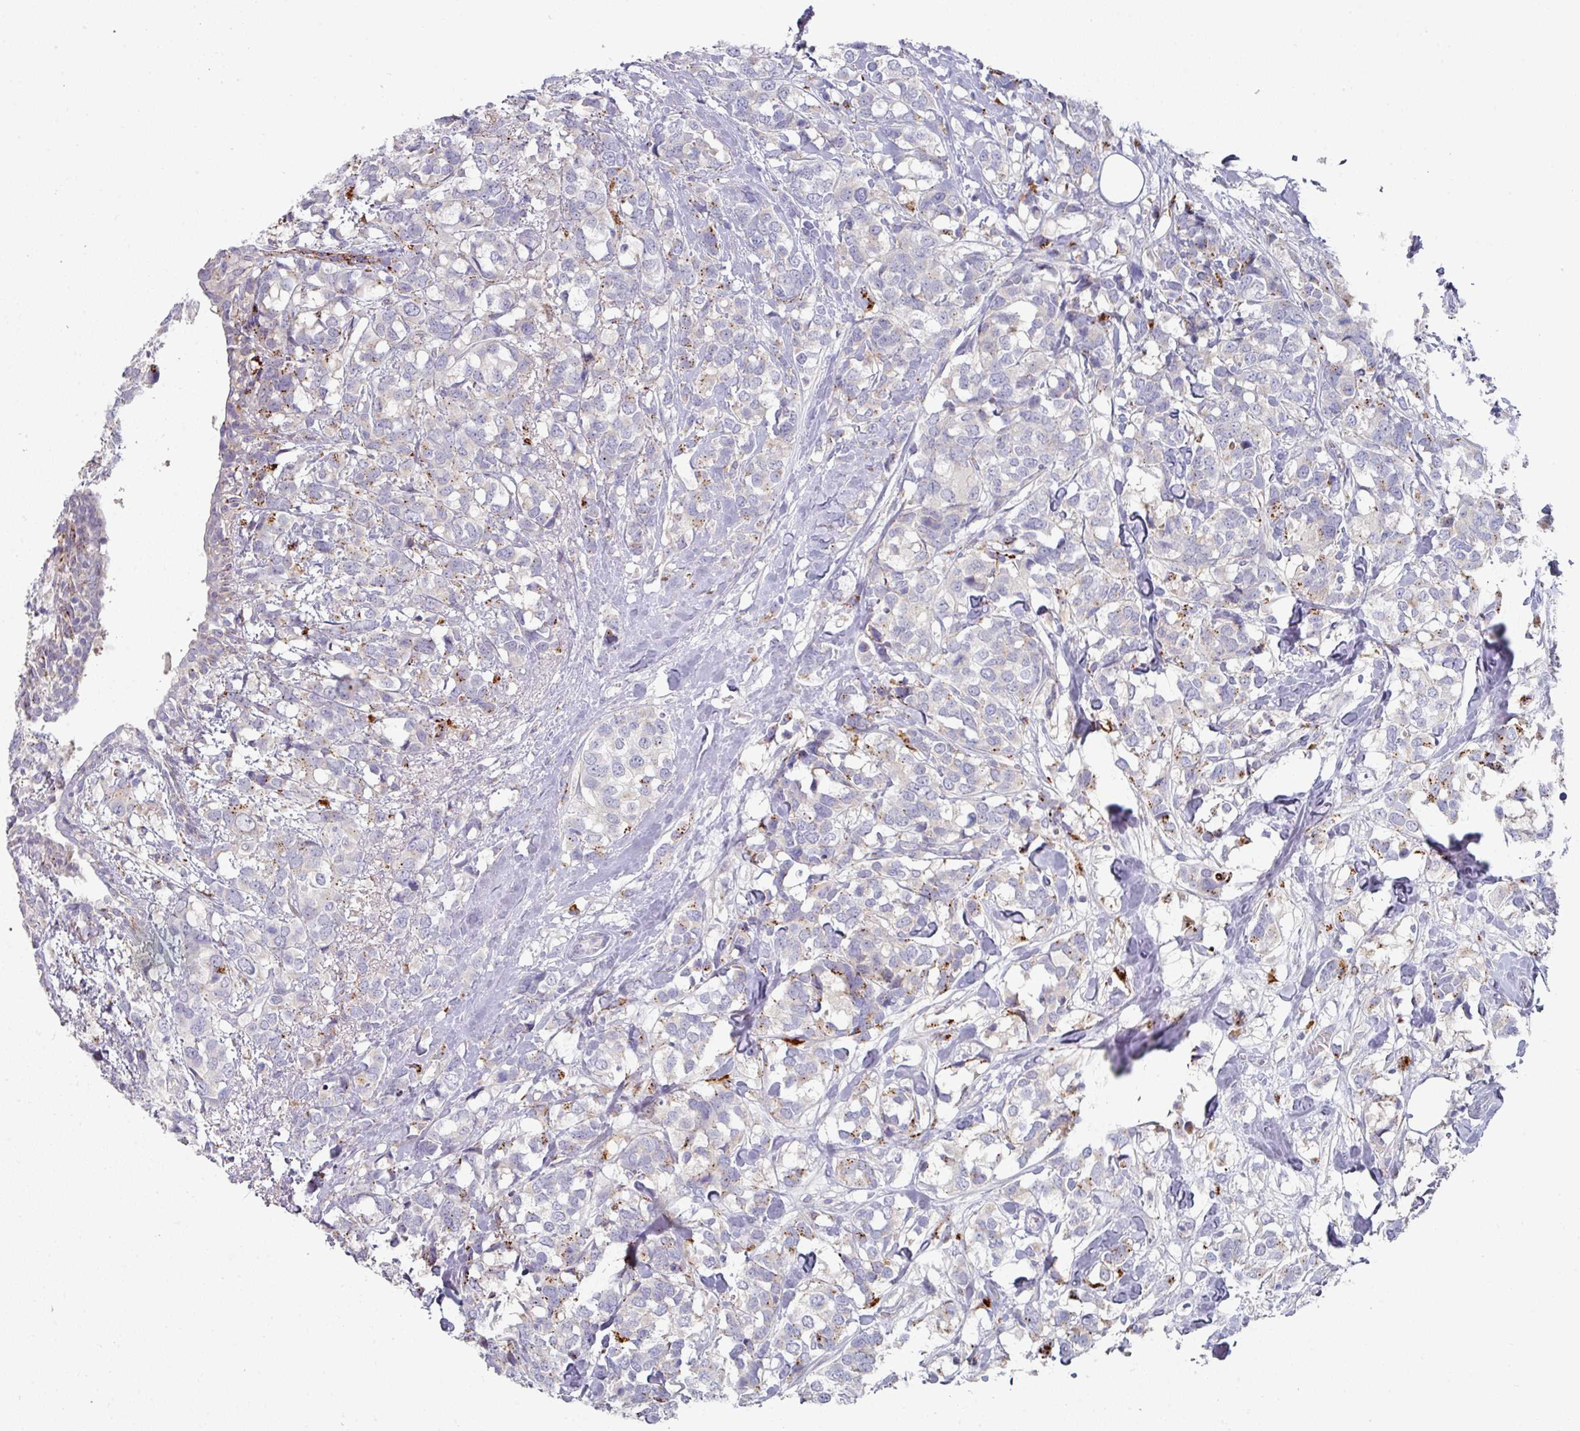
{"staining": {"intensity": "negative", "quantity": "none", "location": "none"}, "tissue": "breast cancer", "cell_type": "Tumor cells", "image_type": "cancer", "snomed": [{"axis": "morphology", "description": "Lobular carcinoma"}, {"axis": "topography", "description": "Breast"}], "caption": "There is no significant staining in tumor cells of lobular carcinoma (breast).", "gene": "NT5C1A", "patient": {"sex": "female", "age": 59}}